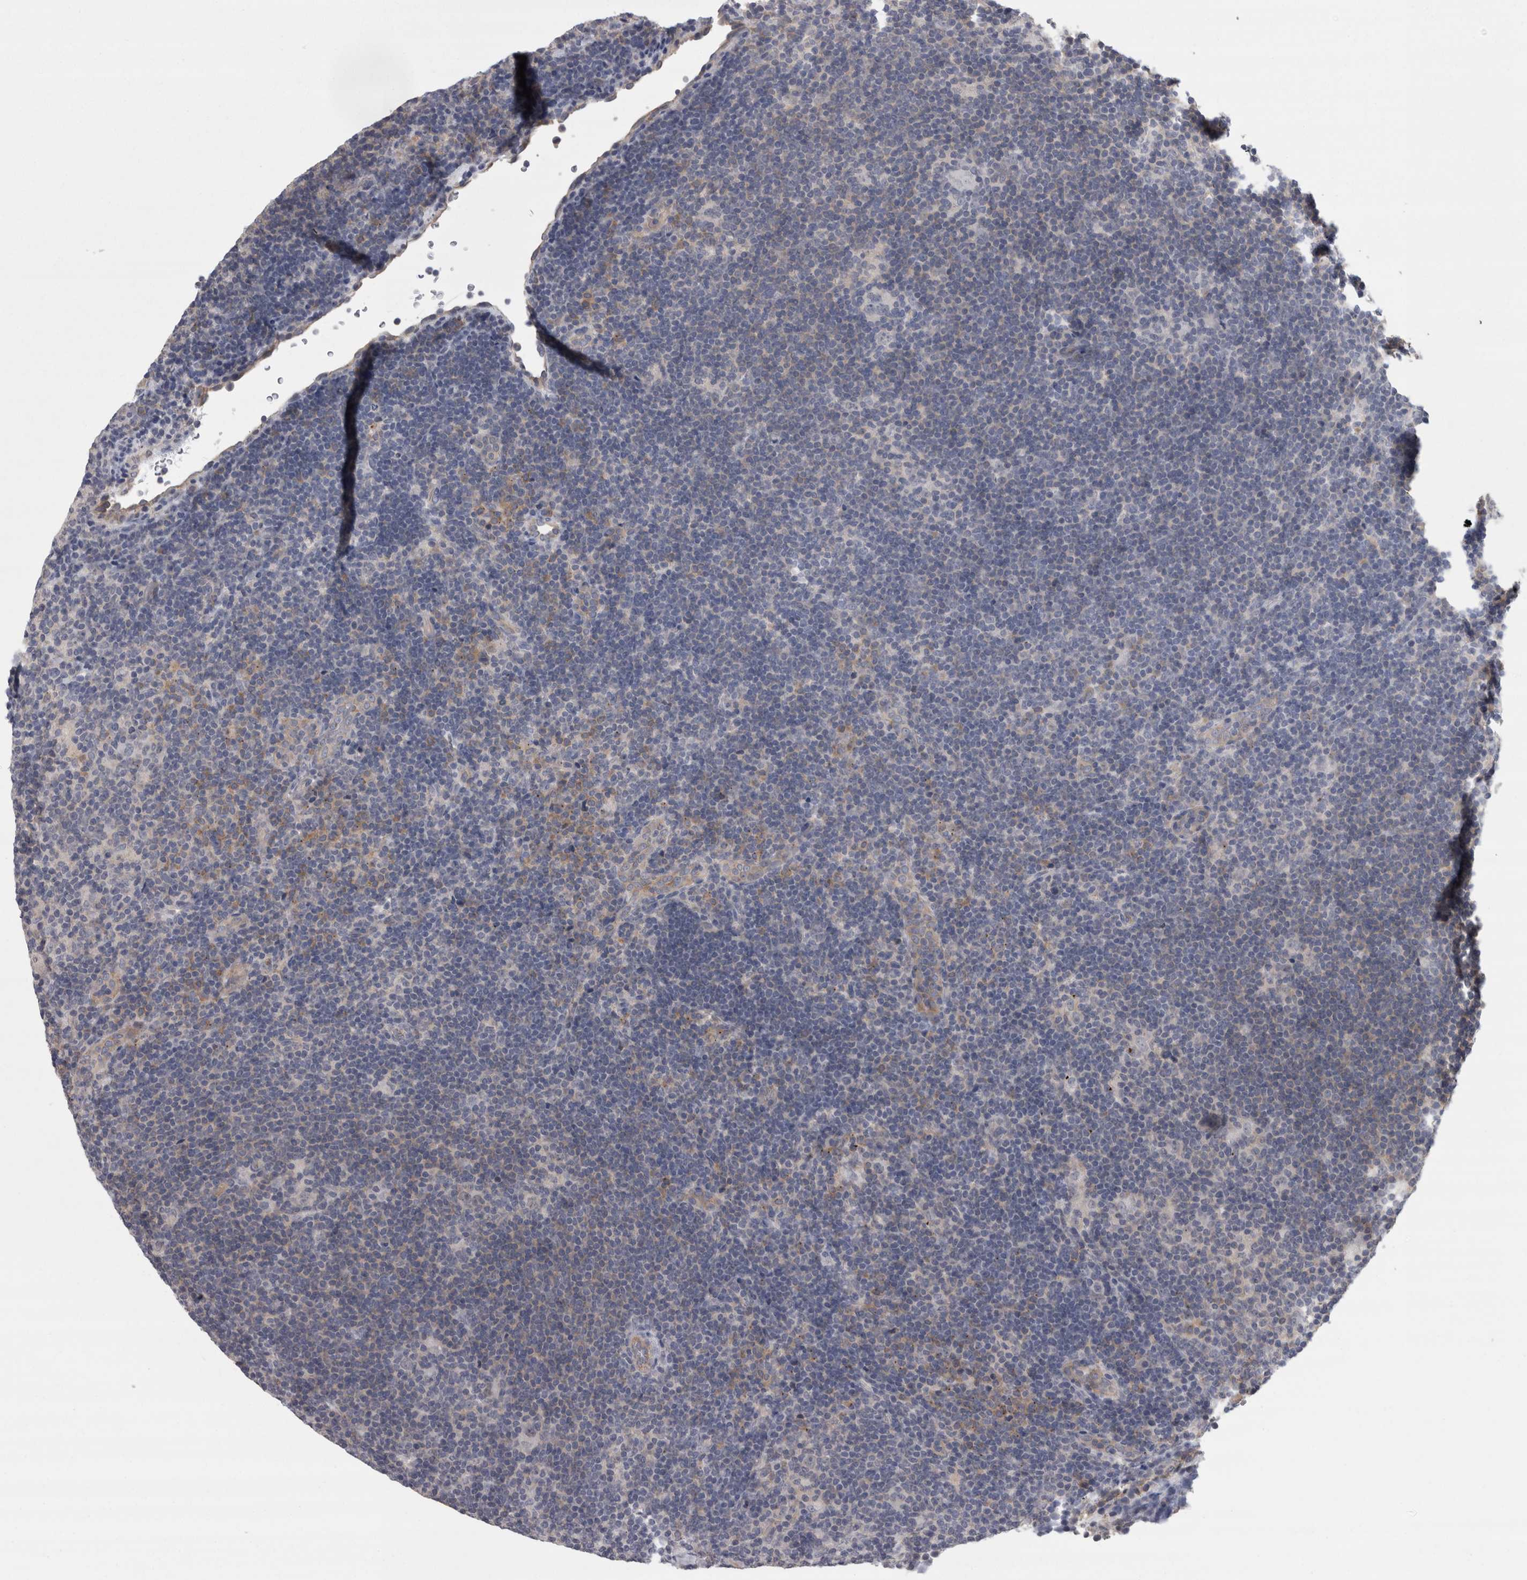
{"staining": {"intensity": "negative", "quantity": "none", "location": "none"}, "tissue": "lymphoma", "cell_type": "Tumor cells", "image_type": "cancer", "snomed": [{"axis": "morphology", "description": "Hodgkin's disease, NOS"}, {"axis": "topography", "description": "Lymph node"}], "caption": "High magnification brightfield microscopy of lymphoma stained with DAB (3,3'-diaminobenzidine) (brown) and counterstained with hematoxylin (blue): tumor cells show no significant expression.", "gene": "LYZL6", "patient": {"sex": "female", "age": 57}}